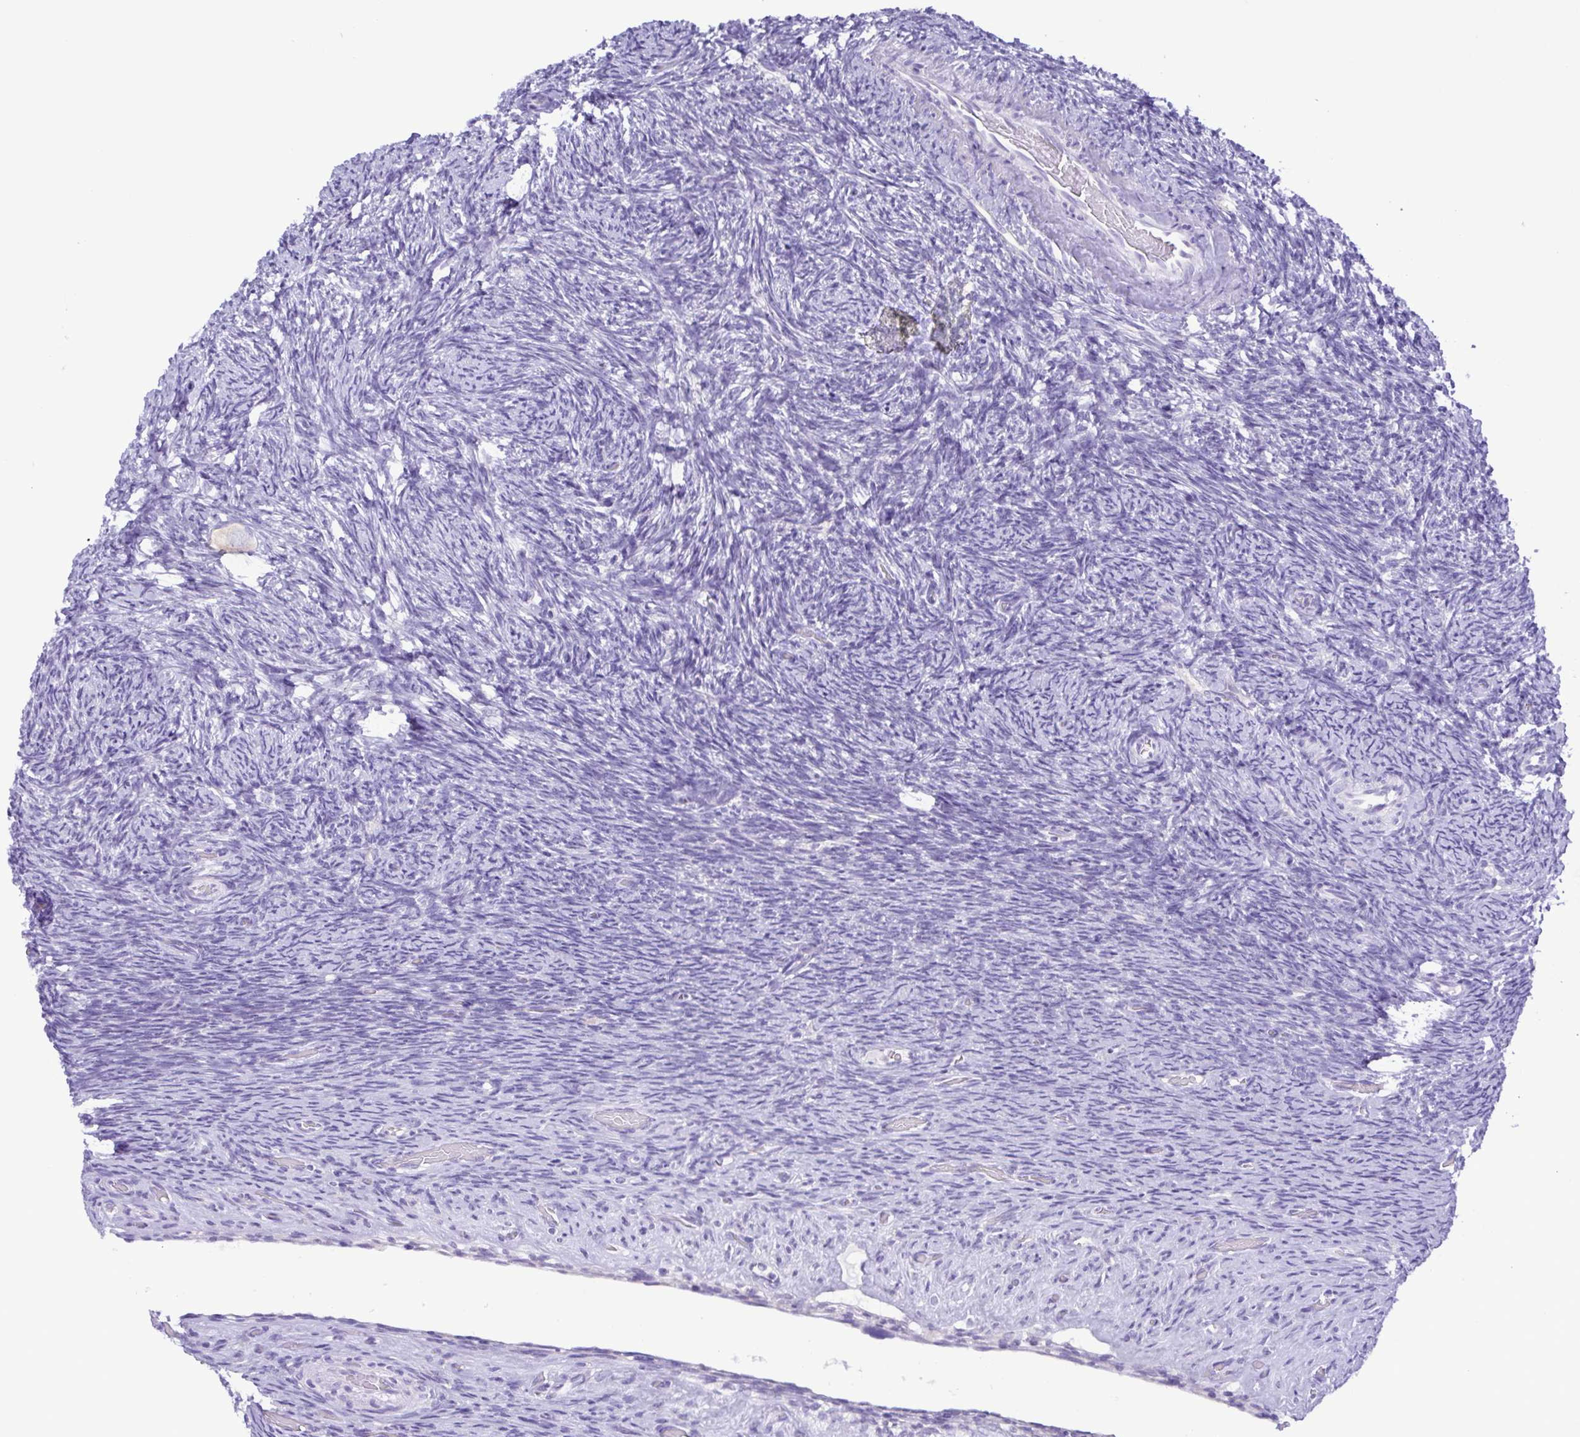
{"staining": {"intensity": "negative", "quantity": "none", "location": "none"}, "tissue": "ovary", "cell_type": "Follicle cells", "image_type": "normal", "snomed": [{"axis": "morphology", "description": "Normal tissue, NOS"}, {"axis": "topography", "description": "Ovary"}], "caption": "An immunohistochemistry micrograph of benign ovary is shown. There is no staining in follicle cells of ovary.", "gene": "TNNI3", "patient": {"sex": "female", "age": 34}}